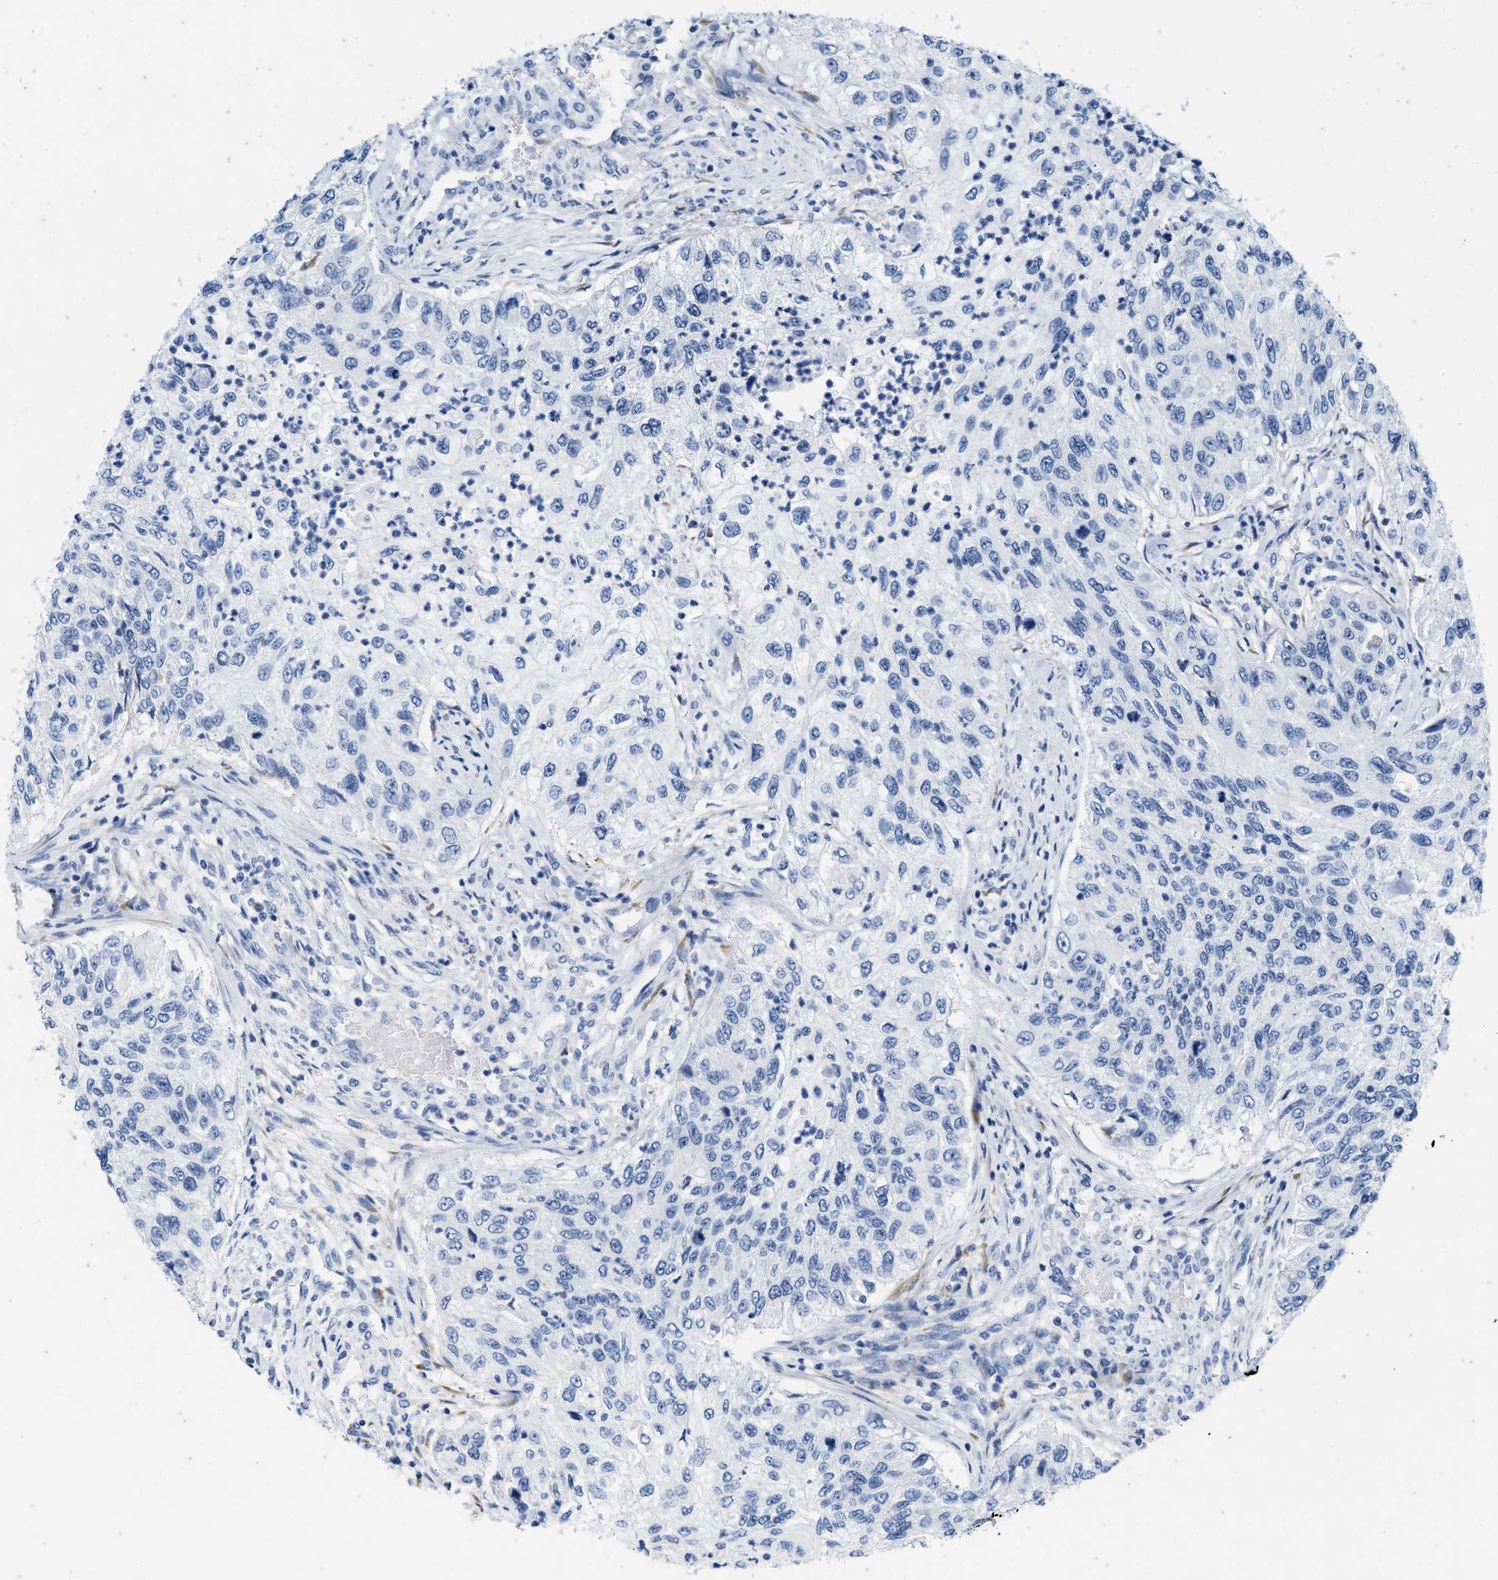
{"staining": {"intensity": "negative", "quantity": "none", "location": "none"}, "tissue": "urothelial cancer", "cell_type": "Tumor cells", "image_type": "cancer", "snomed": [{"axis": "morphology", "description": "Urothelial carcinoma, High grade"}, {"axis": "topography", "description": "Urinary bladder"}], "caption": "Photomicrograph shows no significant protein positivity in tumor cells of urothelial carcinoma (high-grade). The staining was performed using DAB (3,3'-diaminobenzidine) to visualize the protein expression in brown, while the nuclei were stained in blue with hematoxylin (Magnification: 20x).", "gene": "ABCB11", "patient": {"sex": "female", "age": 60}}